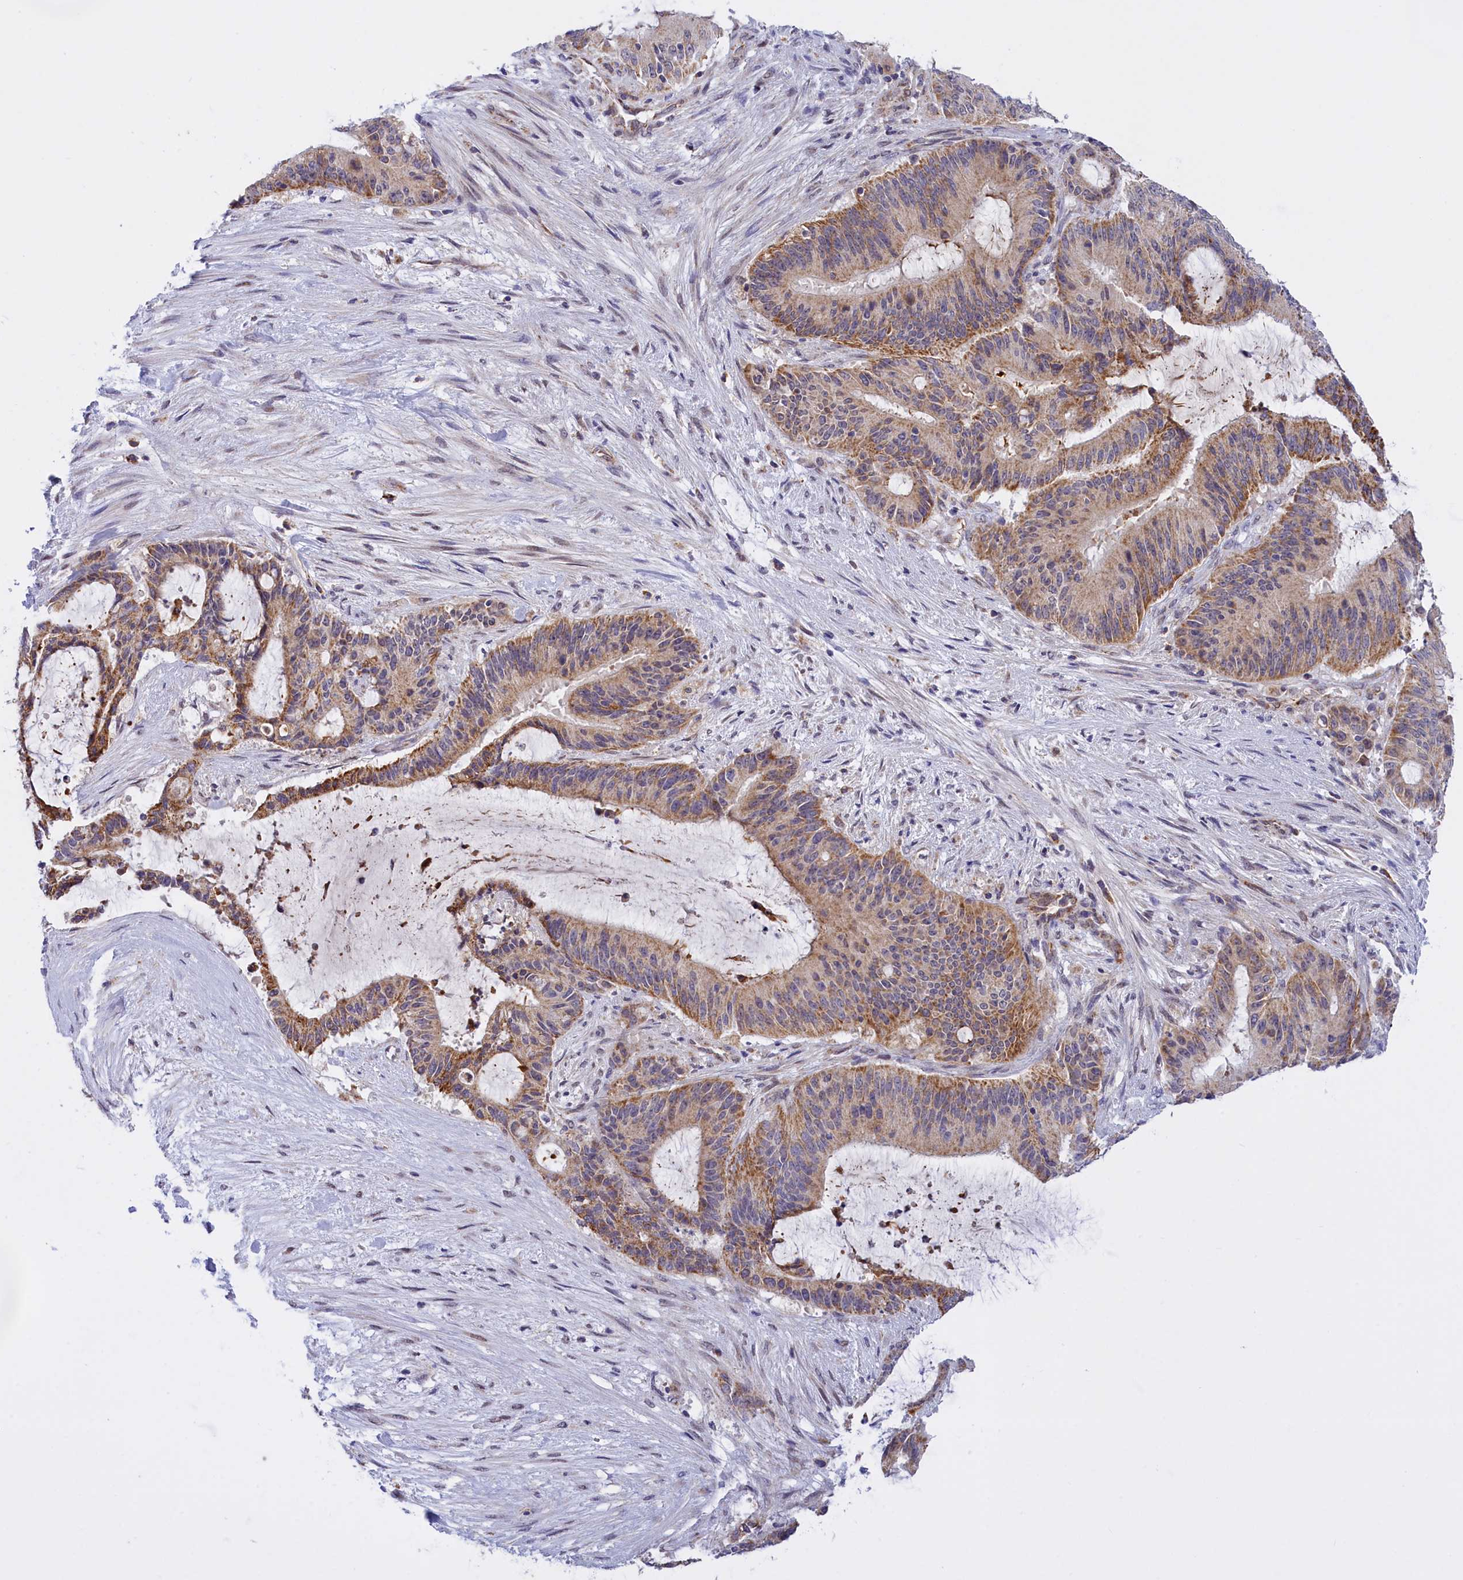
{"staining": {"intensity": "moderate", "quantity": ">75%", "location": "cytoplasmic/membranous"}, "tissue": "liver cancer", "cell_type": "Tumor cells", "image_type": "cancer", "snomed": [{"axis": "morphology", "description": "Normal tissue, NOS"}, {"axis": "morphology", "description": "Cholangiocarcinoma"}, {"axis": "topography", "description": "Liver"}, {"axis": "topography", "description": "Peripheral nerve tissue"}], "caption": "Immunohistochemical staining of cholangiocarcinoma (liver) shows medium levels of moderate cytoplasmic/membranous expression in about >75% of tumor cells.", "gene": "FAM149B1", "patient": {"sex": "female", "age": 73}}